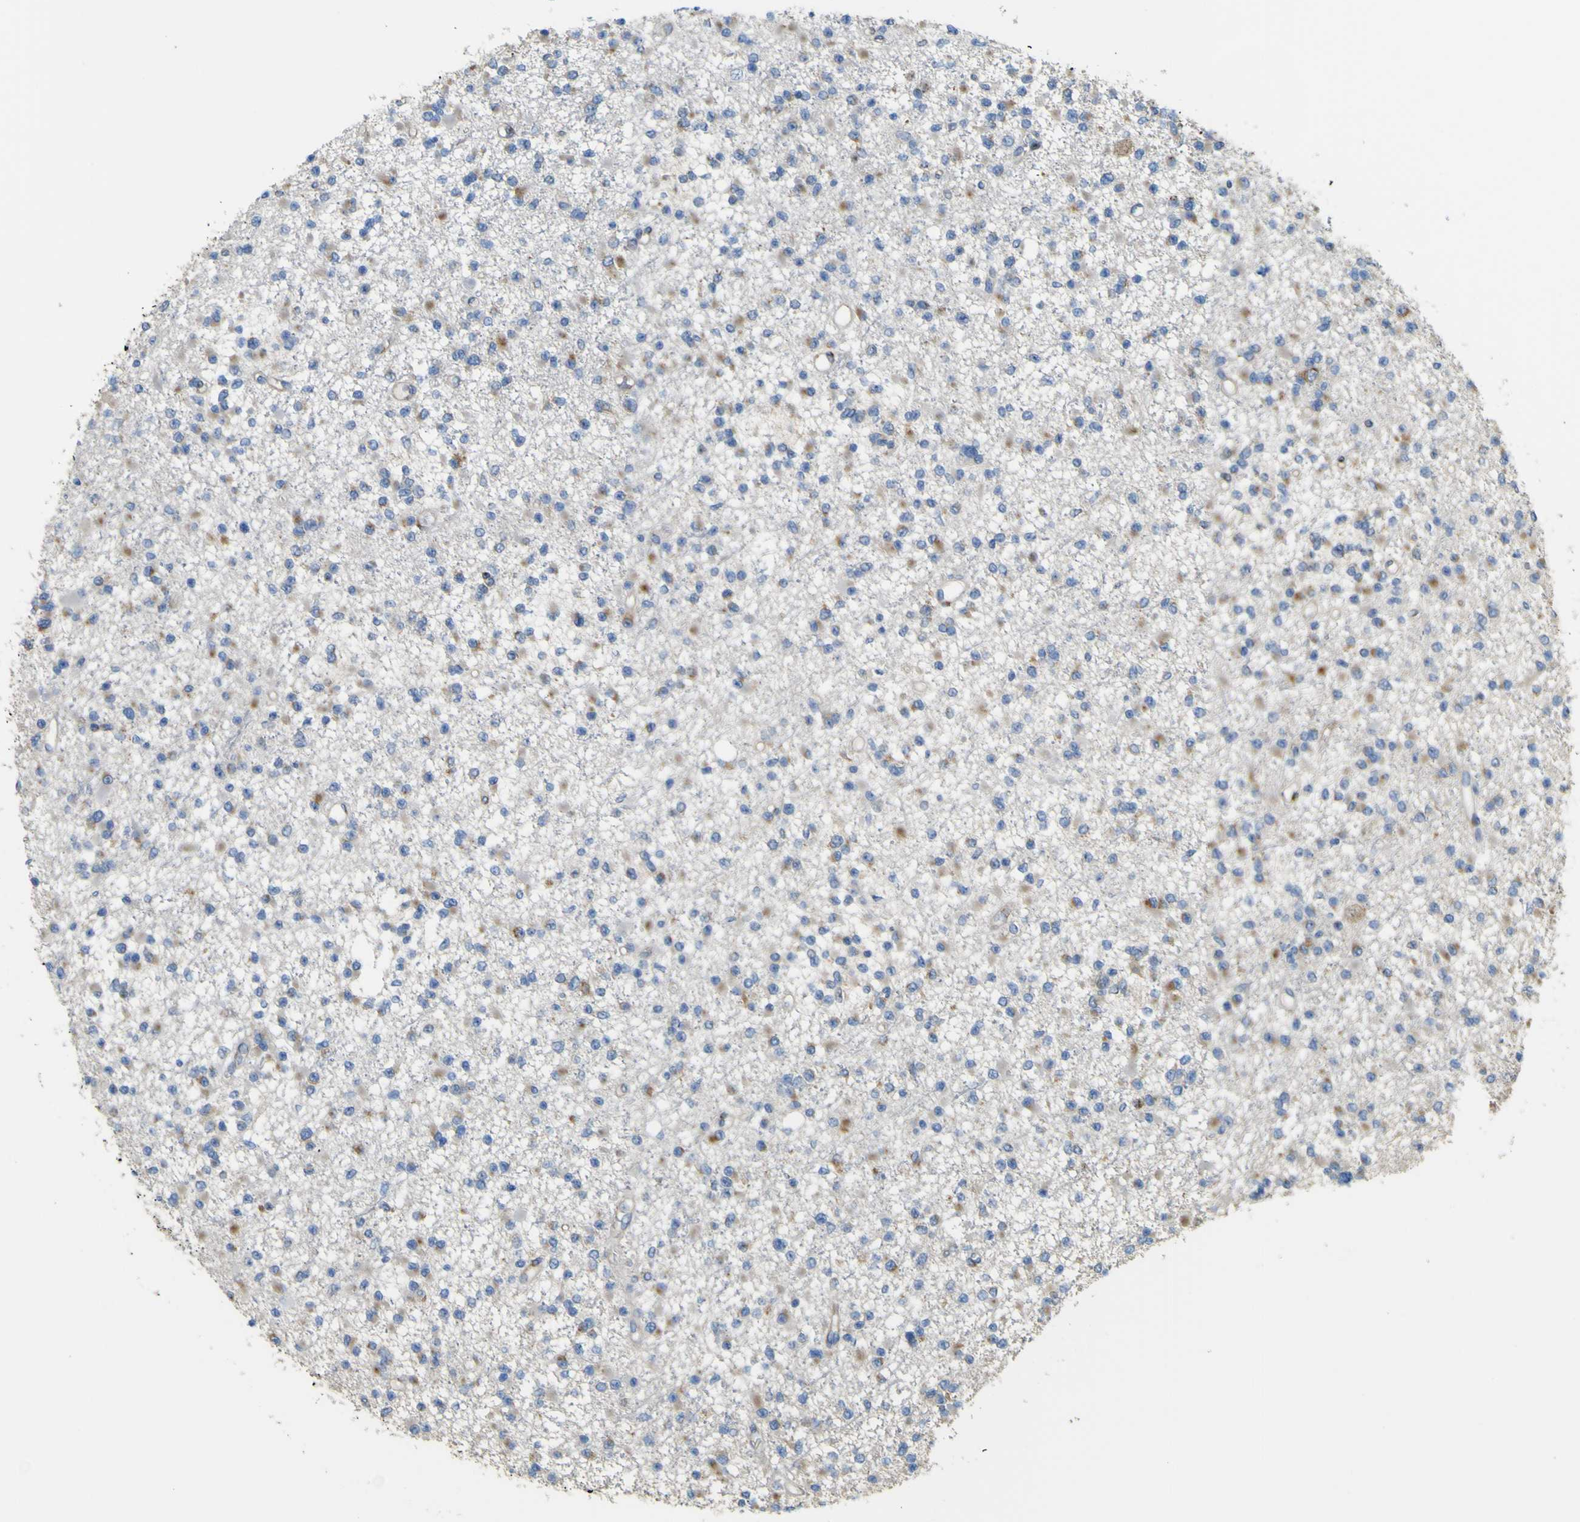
{"staining": {"intensity": "moderate", "quantity": "<25%", "location": "cytoplasmic/membranous"}, "tissue": "glioma", "cell_type": "Tumor cells", "image_type": "cancer", "snomed": [{"axis": "morphology", "description": "Glioma, malignant, Low grade"}, {"axis": "topography", "description": "Brain"}], "caption": "DAB (3,3'-diaminobenzidine) immunohistochemical staining of human glioma exhibits moderate cytoplasmic/membranous protein staining in approximately <25% of tumor cells.", "gene": "IGF2R", "patient": {"sex": "female", "age": 22}}